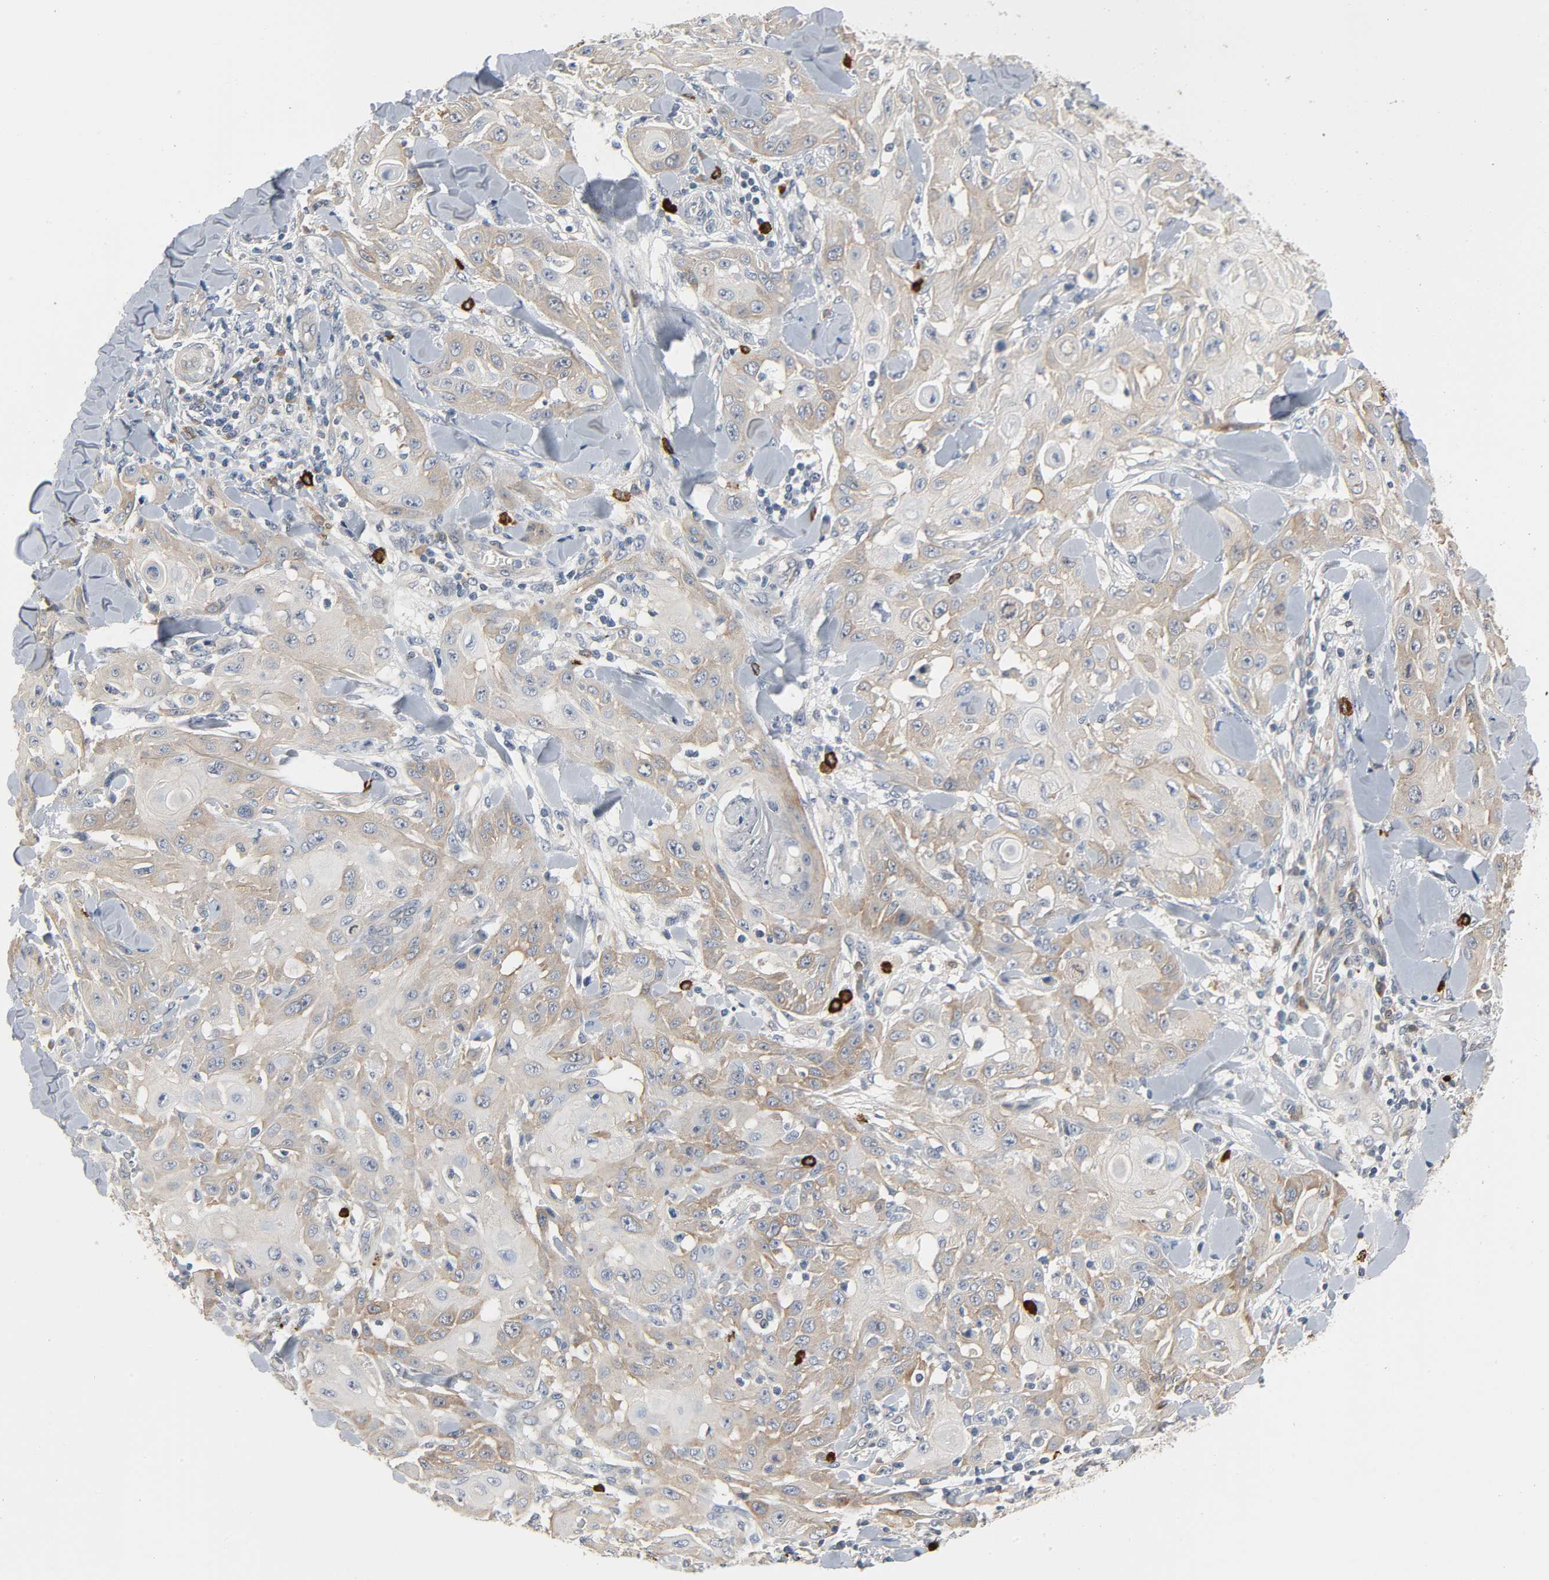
{"staining": {"intensity": "weak", "quantity": ">75%", "location": "cytoplasmic/membranous"}, "tissue": "skin cancer", "cell_type": "Tumor cells", "image_type": "cancer", "snomed": [{"axis": "morphology", "description": "Squamous cell carcinoma, NOS"}, {"axis": "topography", "description": "Skin"}], "caption": "The histopathology image reveals staining of squamous cell carcinoma (skin), revealing weak cytoplasmic/membranous protein expression (brown color) within tumor cells.", "gene": "LIMCH1", "patient": {"sex": "male", "age": 24}}